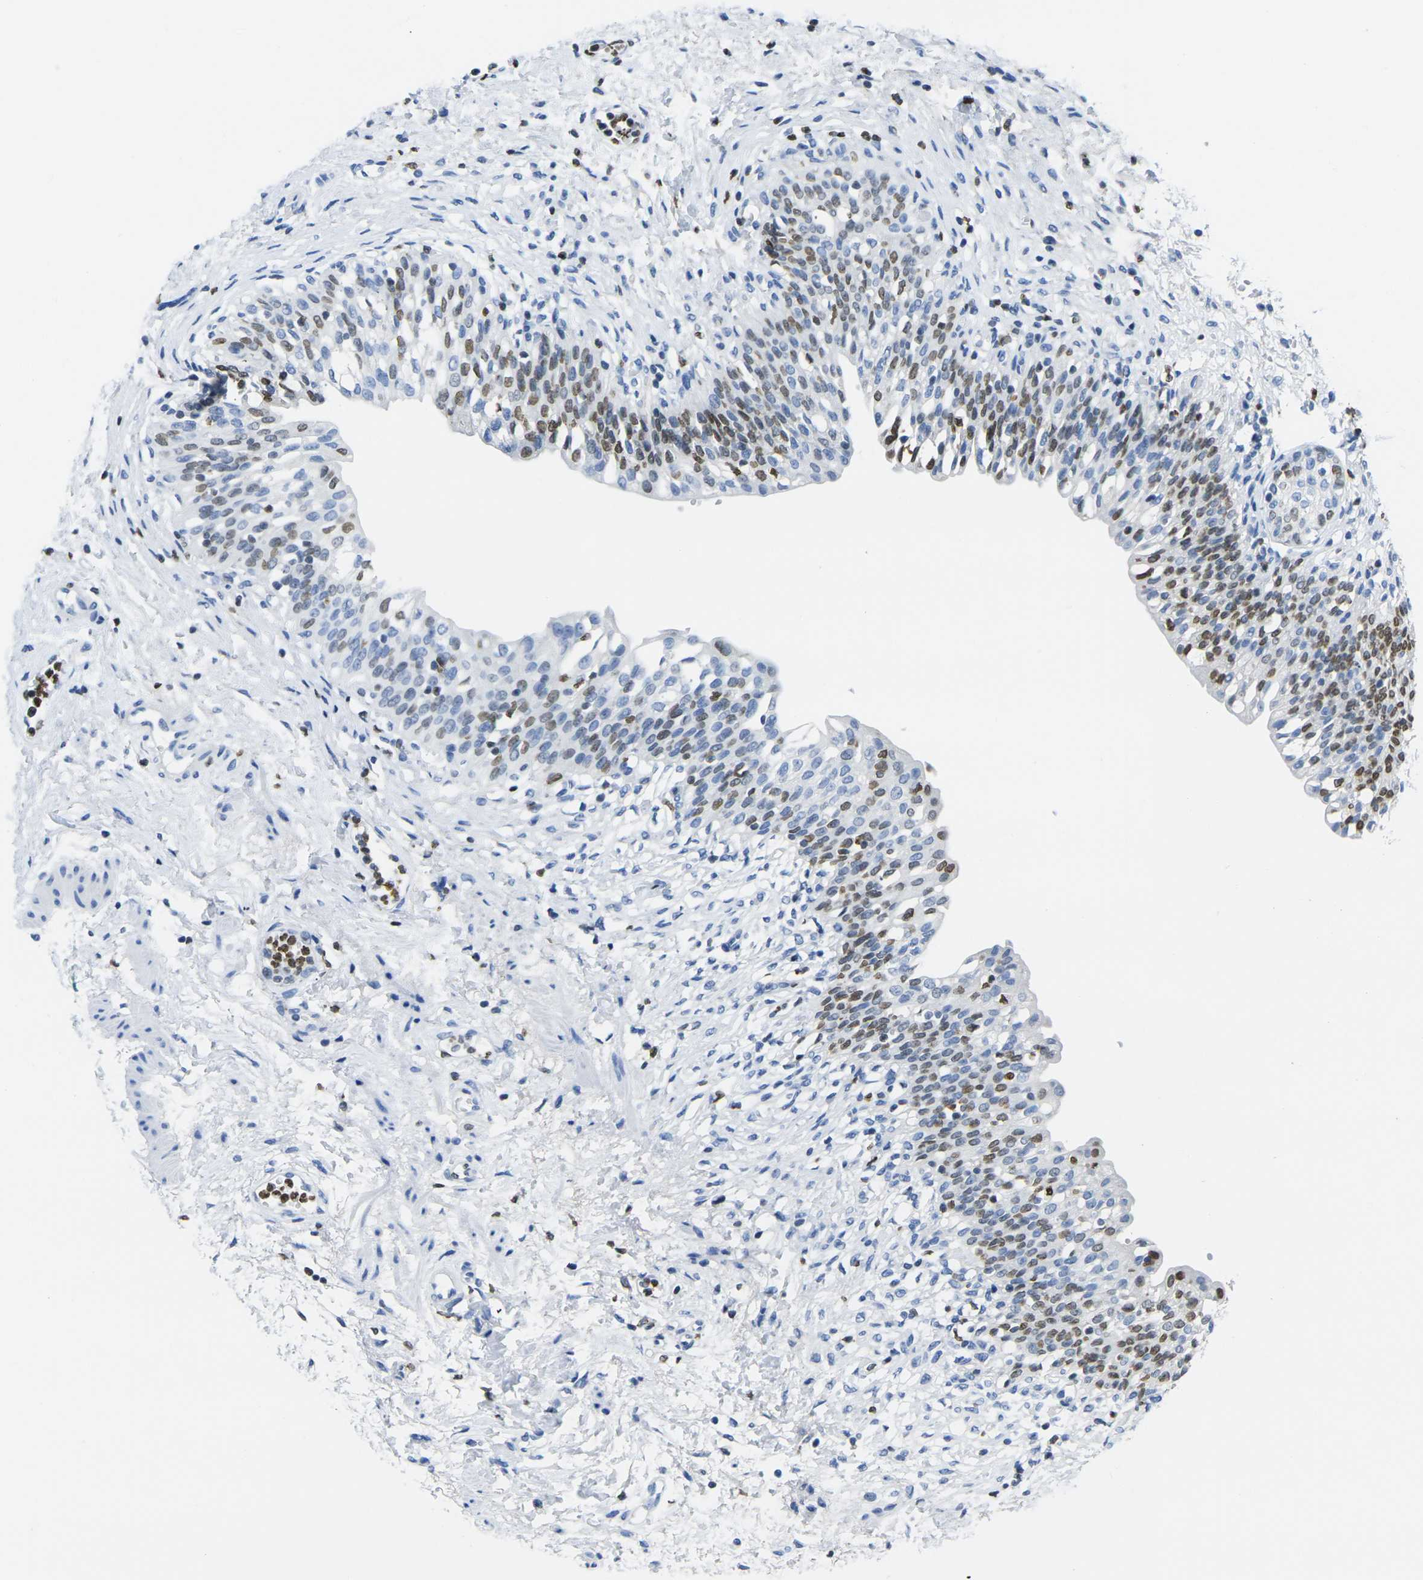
{"staining": {"intensity": "moderate", "quantity": "25%-75%", "location": "nuclear"}, "tissue": "urinary bladder", "cell_type": "Urothelial cells", "image_type": "normal", "snomed": [{"axis": "morphology", "description": "Normal tissue, NOS"}, {"axis": "topography", "description": "Urinary bladder"}], "caption": "IHC histopathology image of normal urinary bladder: human urinary bladder stained using immunohistochemistry demonstrates medium levels of moderate protein expression localized specifically in the nuclear of urothelial cells, appearing as a nuclear brown color.", "gene": "DRAXIN", "patient": {"sex": "male", "age": 55}}